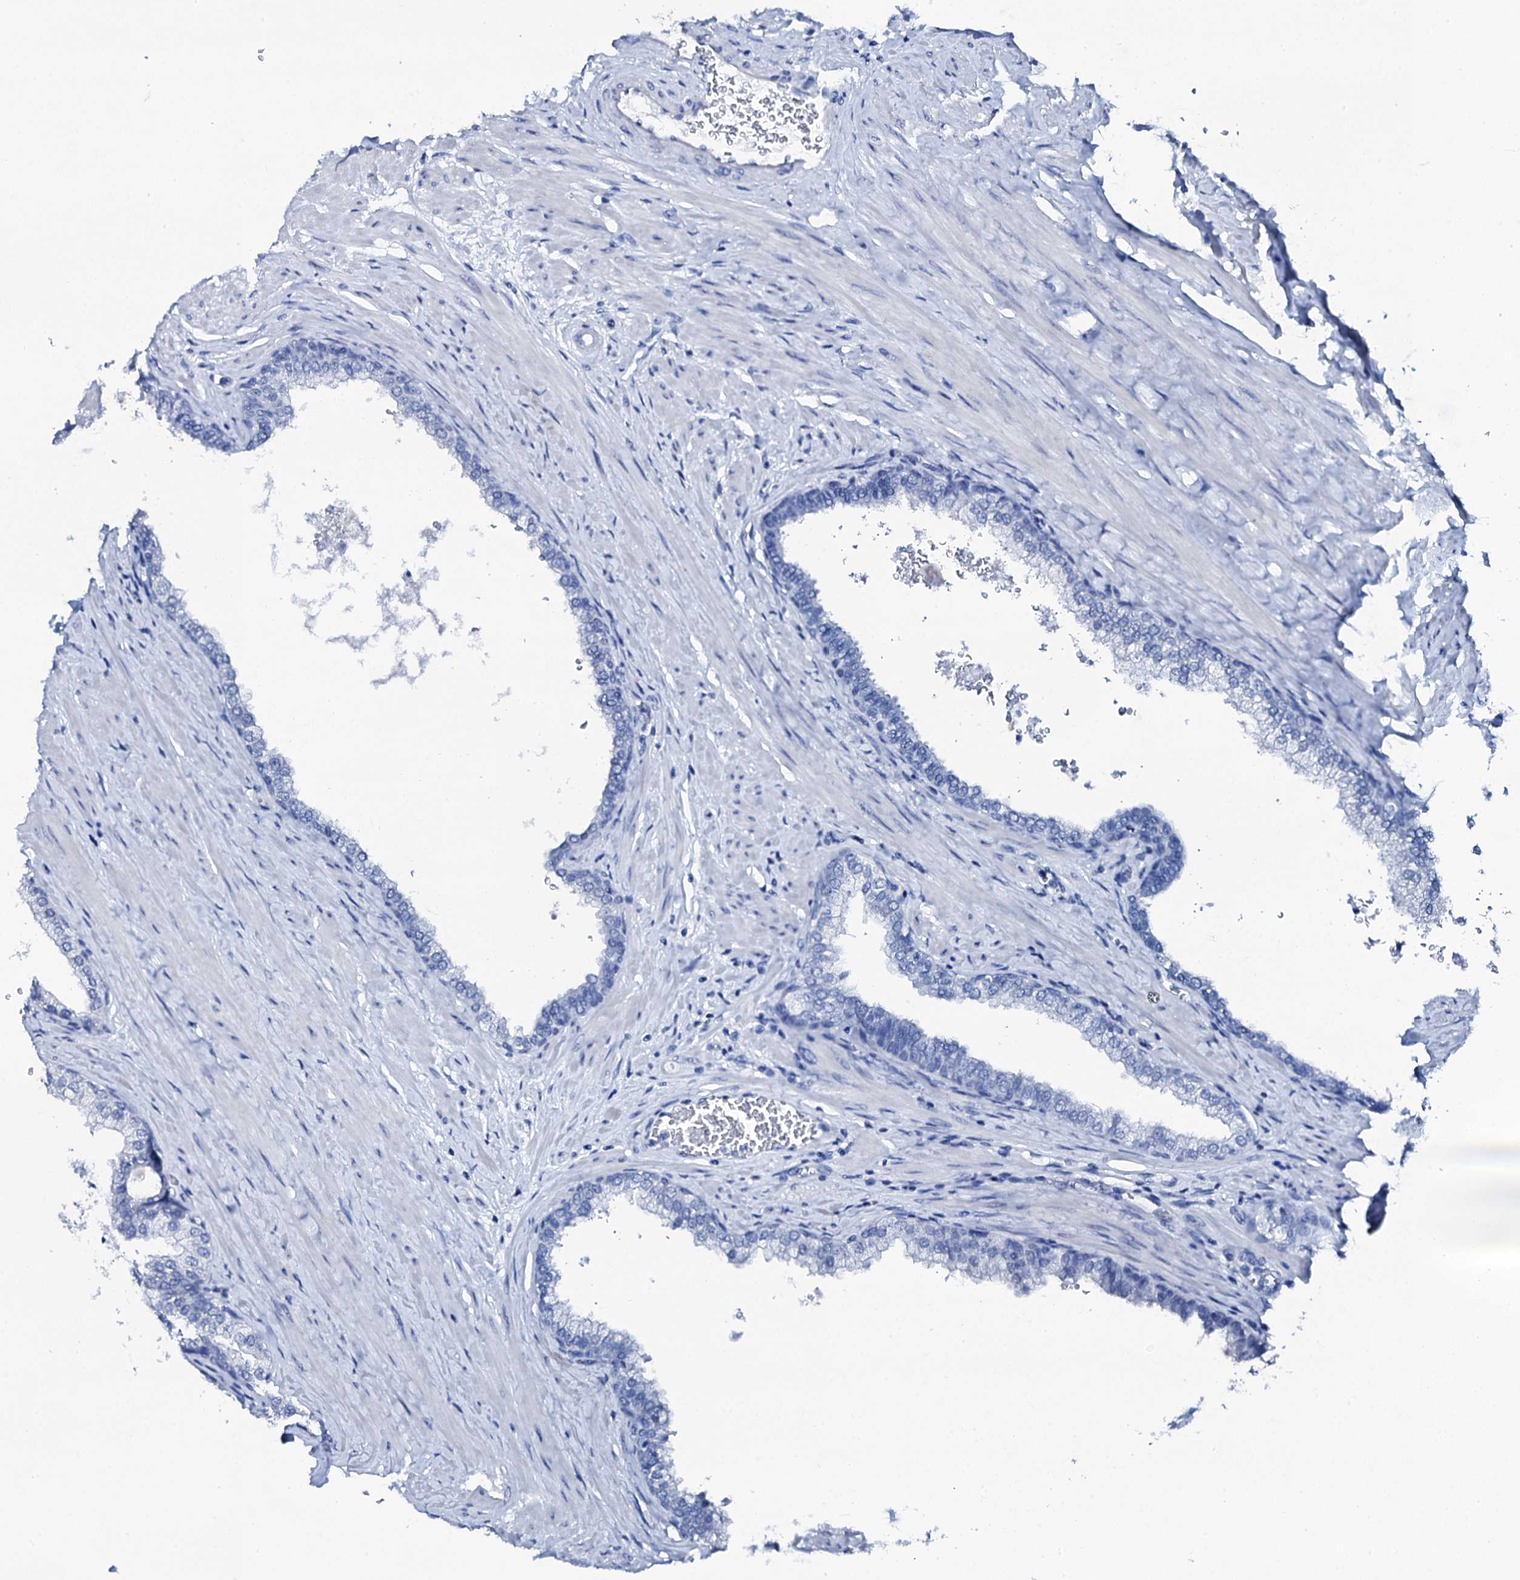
{"staining": {"intensity": "negative", "quantity": "none", "location": "none"}, "tissue": "prostate", "cell_type": "Glandular cells", "image_type": "normal", "snomed": [{"axis": "morphology", "description": "Normal tissue, NOS"}, {"axis": "morphology", "description": "Urothelial carcinoma, Low grade"}, {"axis": "topography", "description": "Urinary bladder"}, {"axis": "topography", "description": "Prostate"}], "caption": "An immunohistochemistry histopathology image of benign prostate is shown. There is no staining in glandular cells of prostate. (Immunohistochemistry (ihc), brightfield microscopy, high magnification).", "gene": "PTH", "patient": {"sex": "male", "age": 60}}